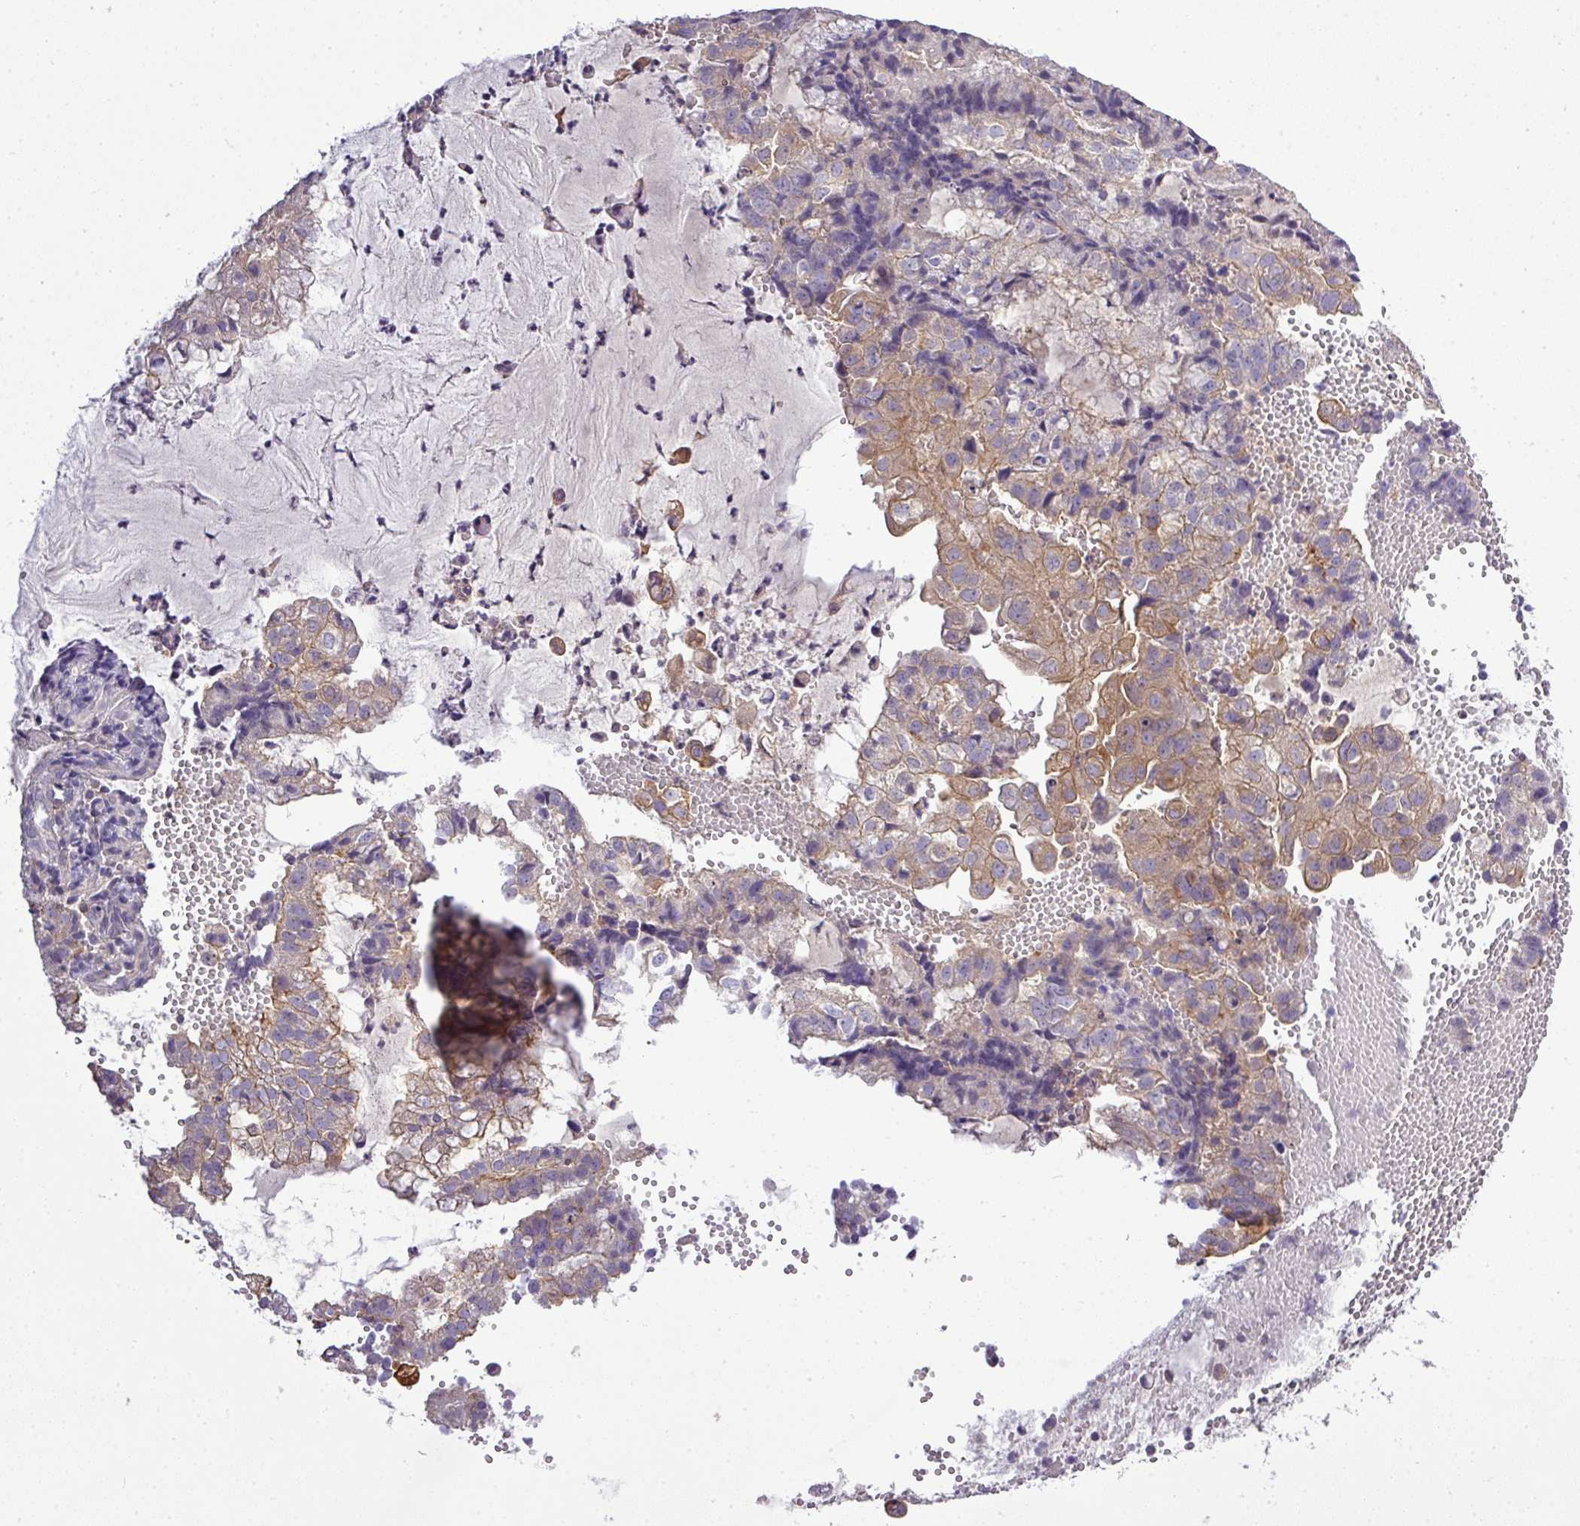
{"staining": {"intensity": "moderate", "quantity": "25%-75%", "location": "cytoplasmic/membranous"}, "tissue": "endometrial cancer", "cell_type": "Tumor cells", "image_type": "cancer", "snomed": [{"axis": "morphology", "description": "Adenocarcinoma, NOS"}, {"axis": "topography", "description": "Endometrium"}], "caption": "Adenocarcinoma (endometrial) stained with immunohistochemistry (IHC) reveals moderate cytoplasmic/membranous positivity in about 25%-75% of tumor cells.", "gene": "STAT5A", "patient": {"sex": "female", "age": 76}}